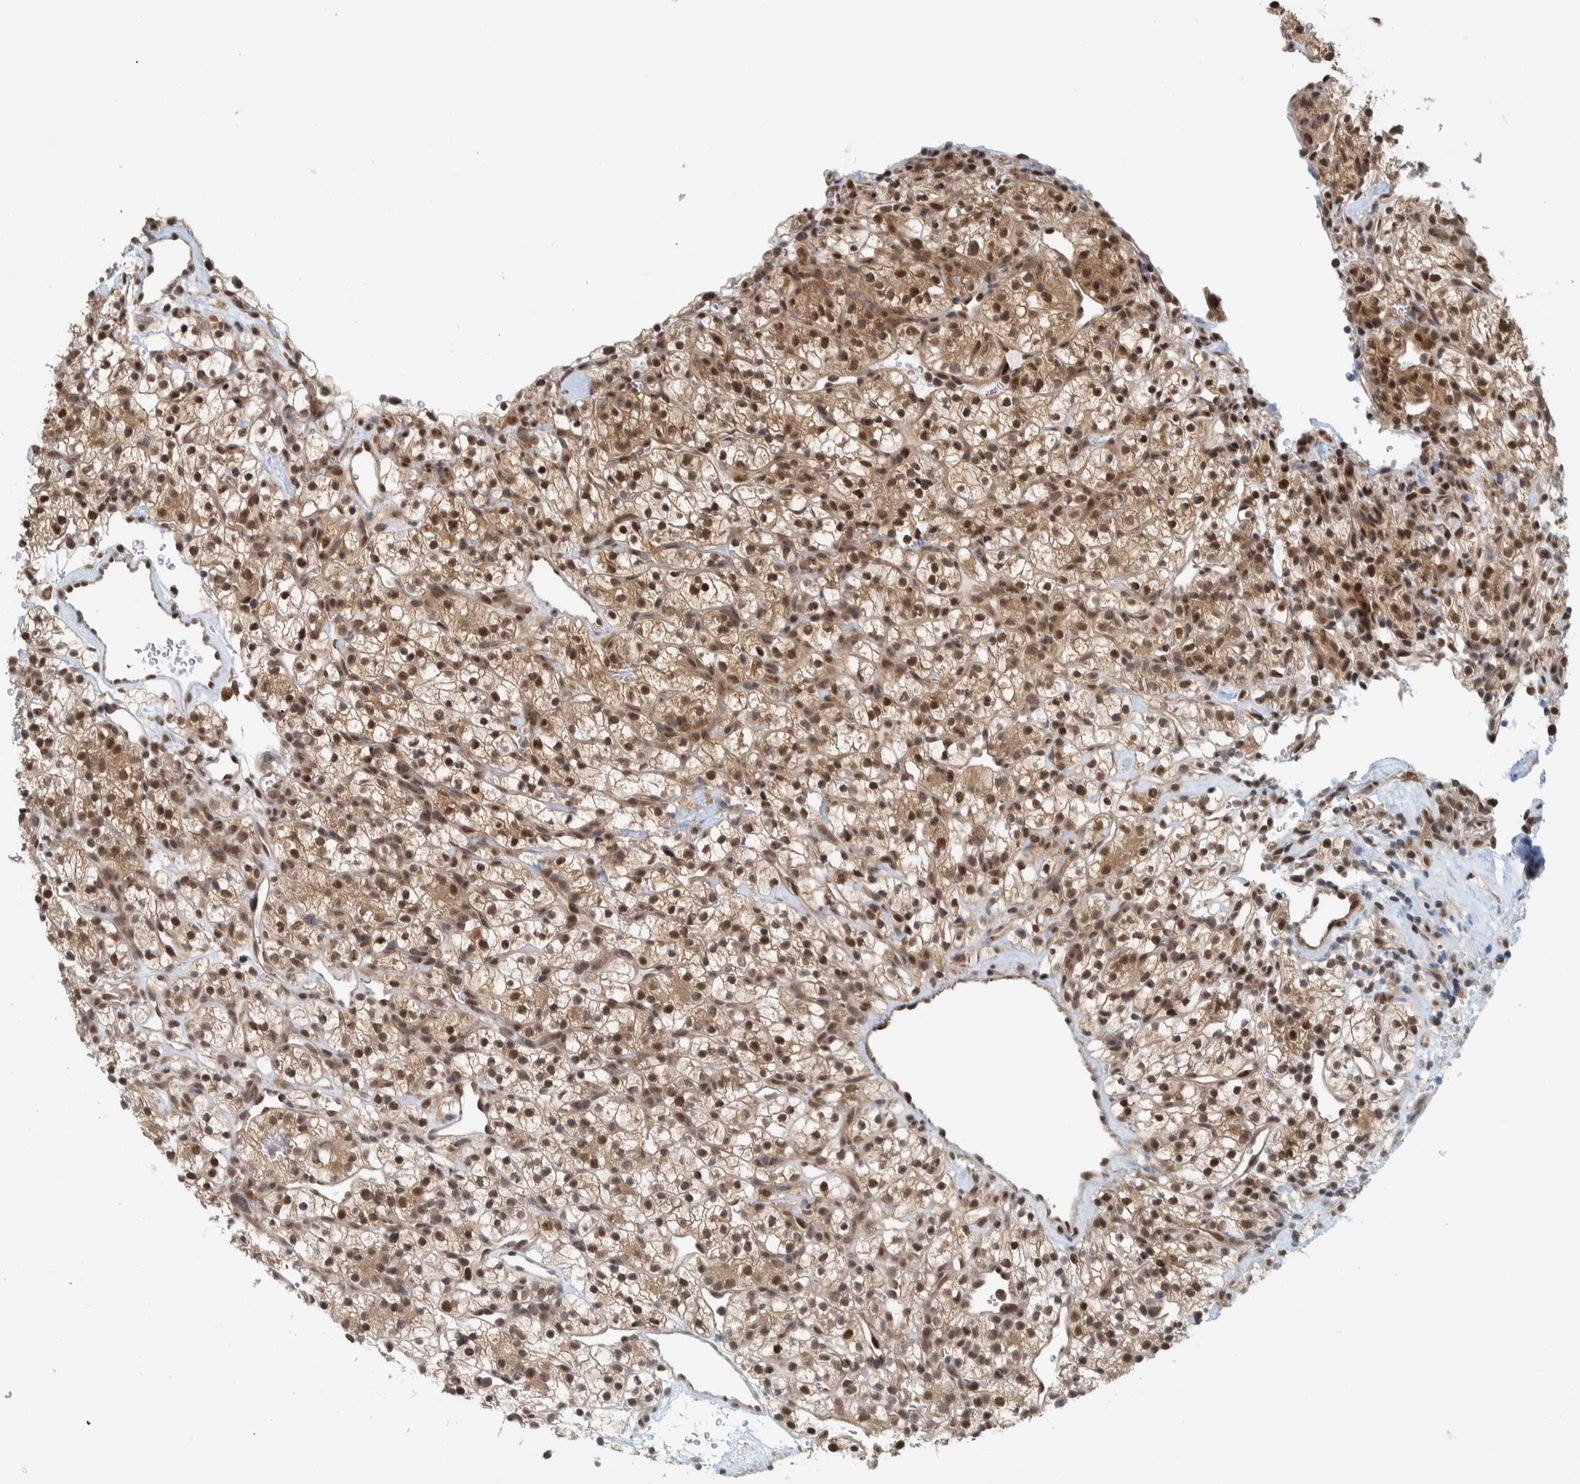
{"staining": {"intensity": "strong", "quantity": ">75%", "location": "nuclear"}, "tissue": "renal cancer", "cell_type": "Tumor cells", "image_type": "cancer", "snomed": [{"axis": "morphology", "description": "Adenocarcinoma, NOS"}, {"axis": "topography", "description": "Kidney"}], "caption": "Immunohistochemical staining of human renal cancer (adenocarcinoma) exhibits high levels of strong nuclear positivity in about >75% of tumor cells.", "gene": "COPS3", "patient": {"sex": "female", "age": 57}}